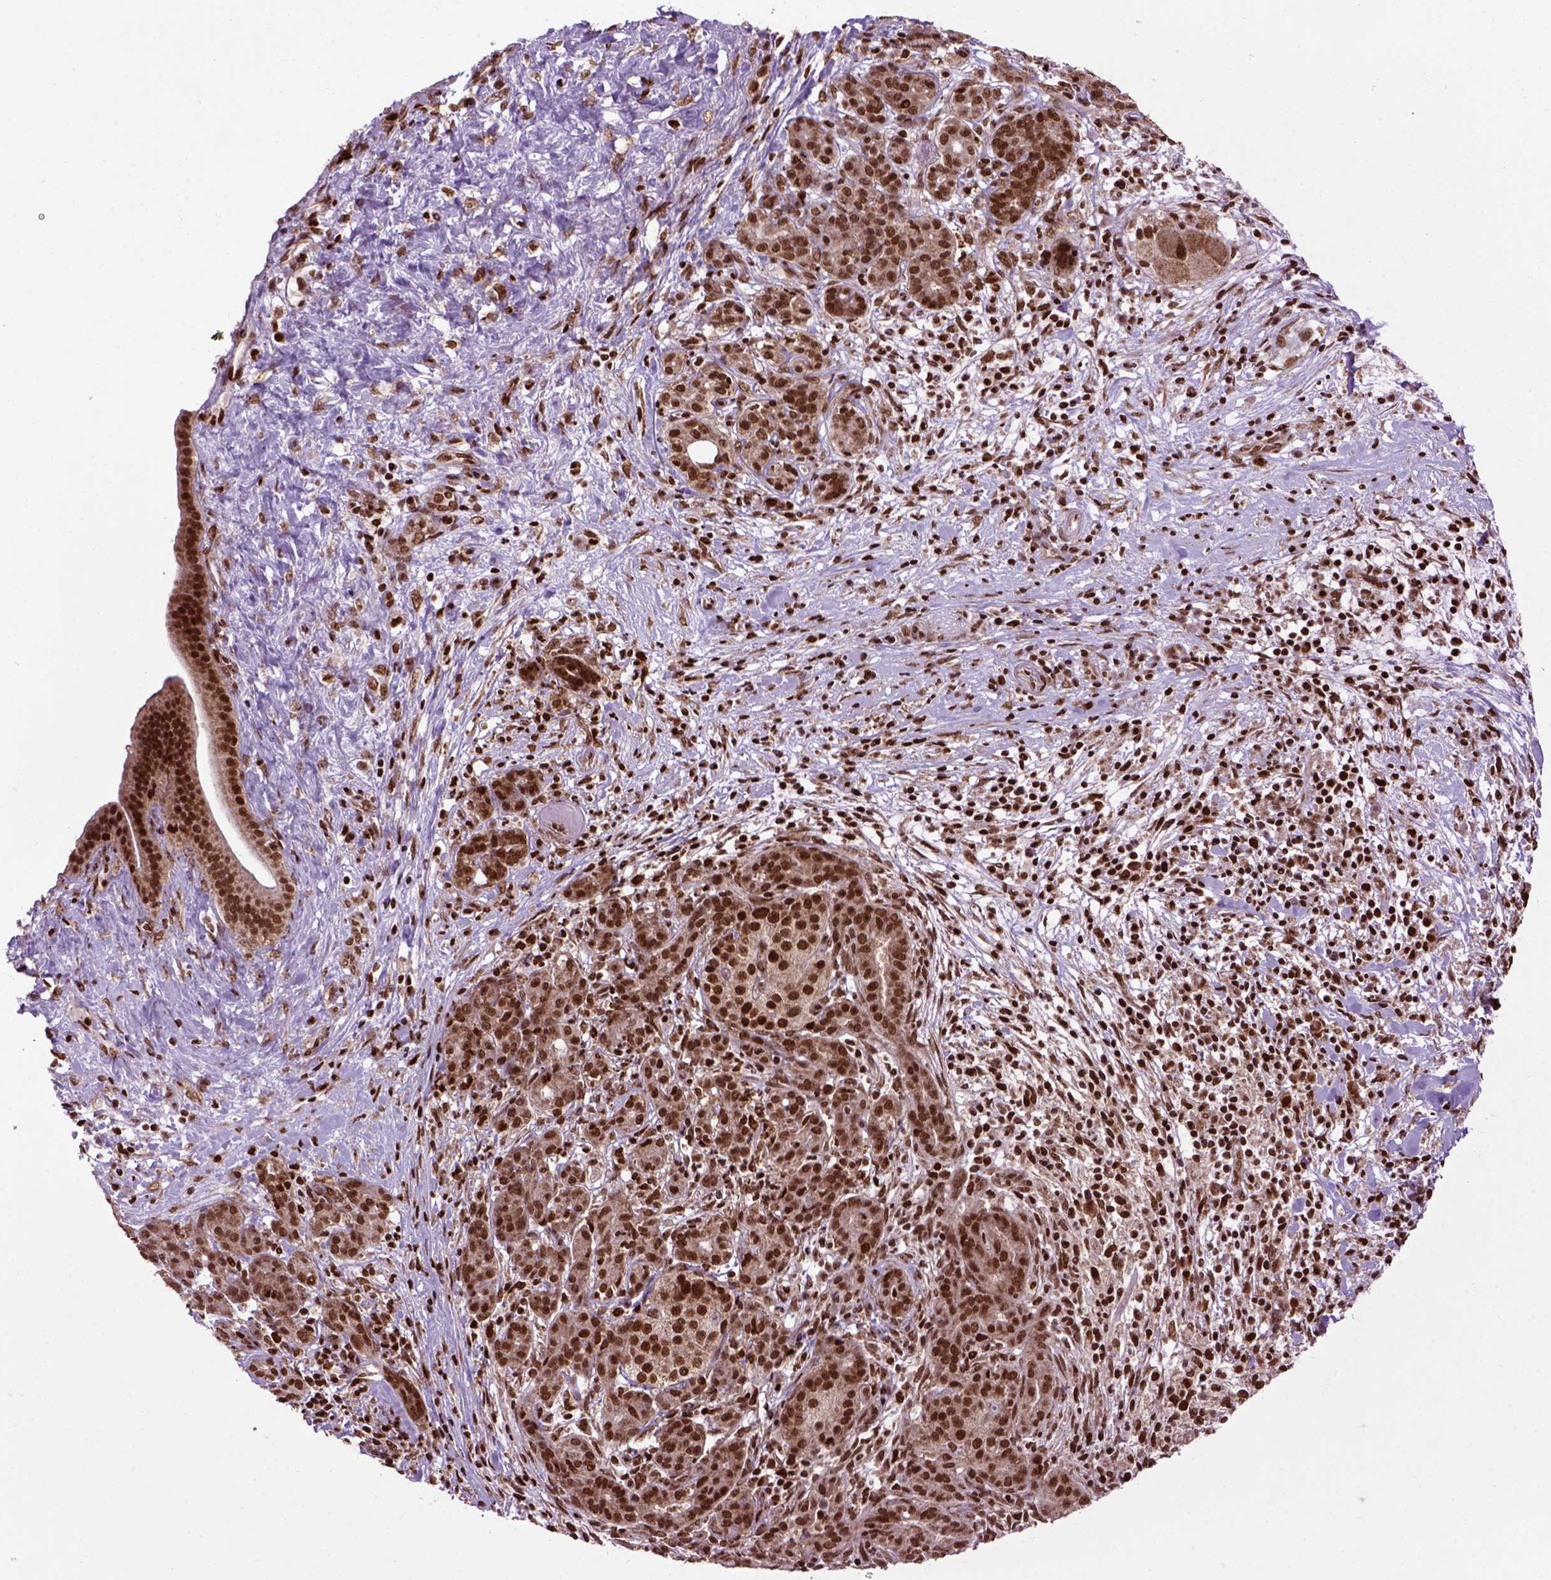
{"staining": {"intensity": "strong", "quantity": ">75%", "location": "nuclear"}, "tissue": "pancreatic cancer", "cell_type": "Tumor cells", "image_type": "cancer", "snomed": [{"axis": "morphology", "description": "Adenocarcinoma, NOS"}, {"axis": "topography", "description": "Pancreas"}], "caption": "Adenocarcinoma (pancreatic) stained with DAB immunohistochemistry (IHC) reveals high levels of strong nuclear positivity in about >75% of tumor cells. (IHC, brightfield microscopy, high magnification).", "gene": "CELF1", "patient": {"sex": "male", "age": 44}}